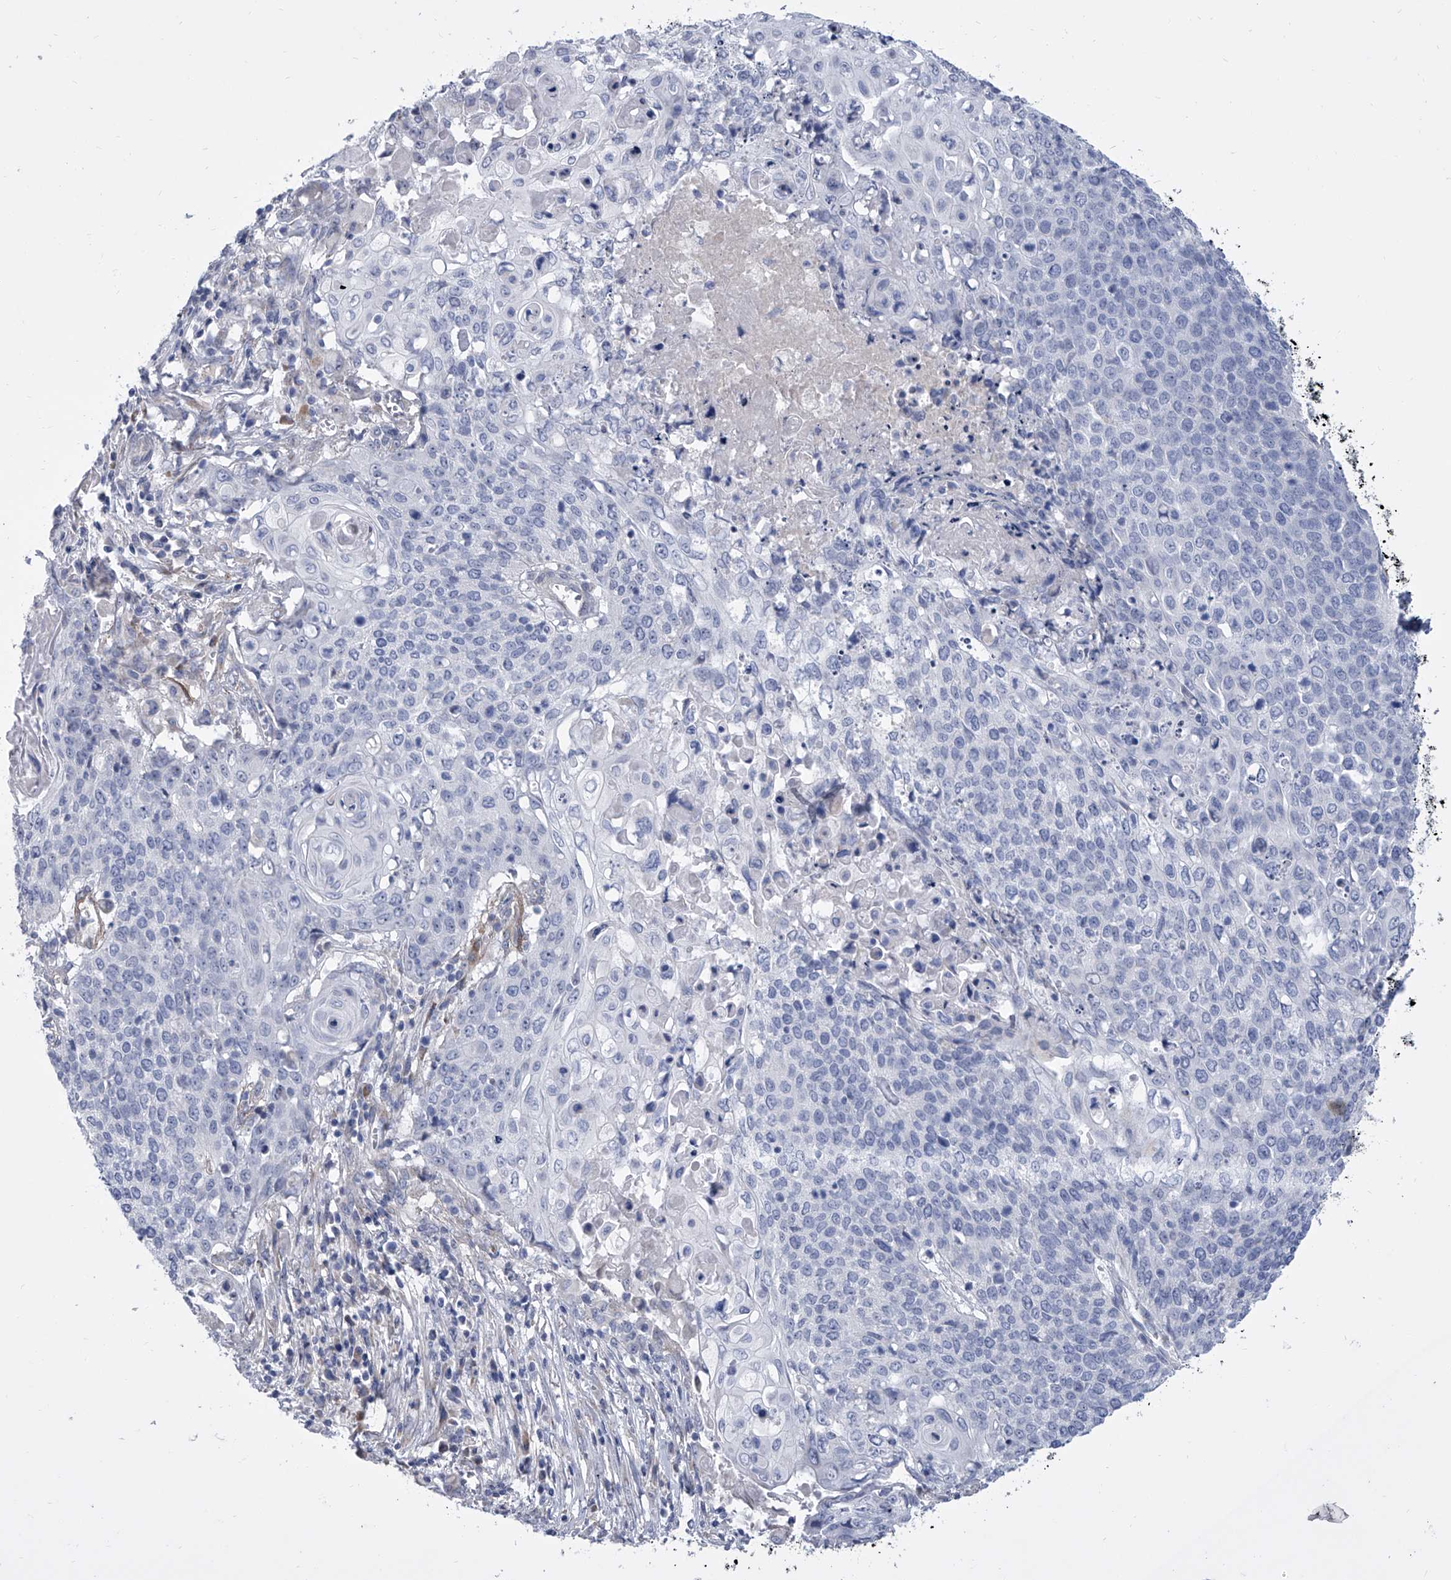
{"staining": {"intensity": "negative", "quantity": "none", "location": "none"}, "tissue": "cervical cancer", "cell_type": "Tumor cells", "image_type": "cancer", "snomed": [{"axis": "morphology", "description": "Squamous cell carcinoma, NOS"}, {"axis": "topography", "description": "Cervix"}], "caption": "Human cervical squamous cell carcinoma stained for a protein using immunohistochemistry (IHC) exhibits no positivity in tumor cells.", "gene": "ALG14", "patient": {"sex": "female", "age": 39}}